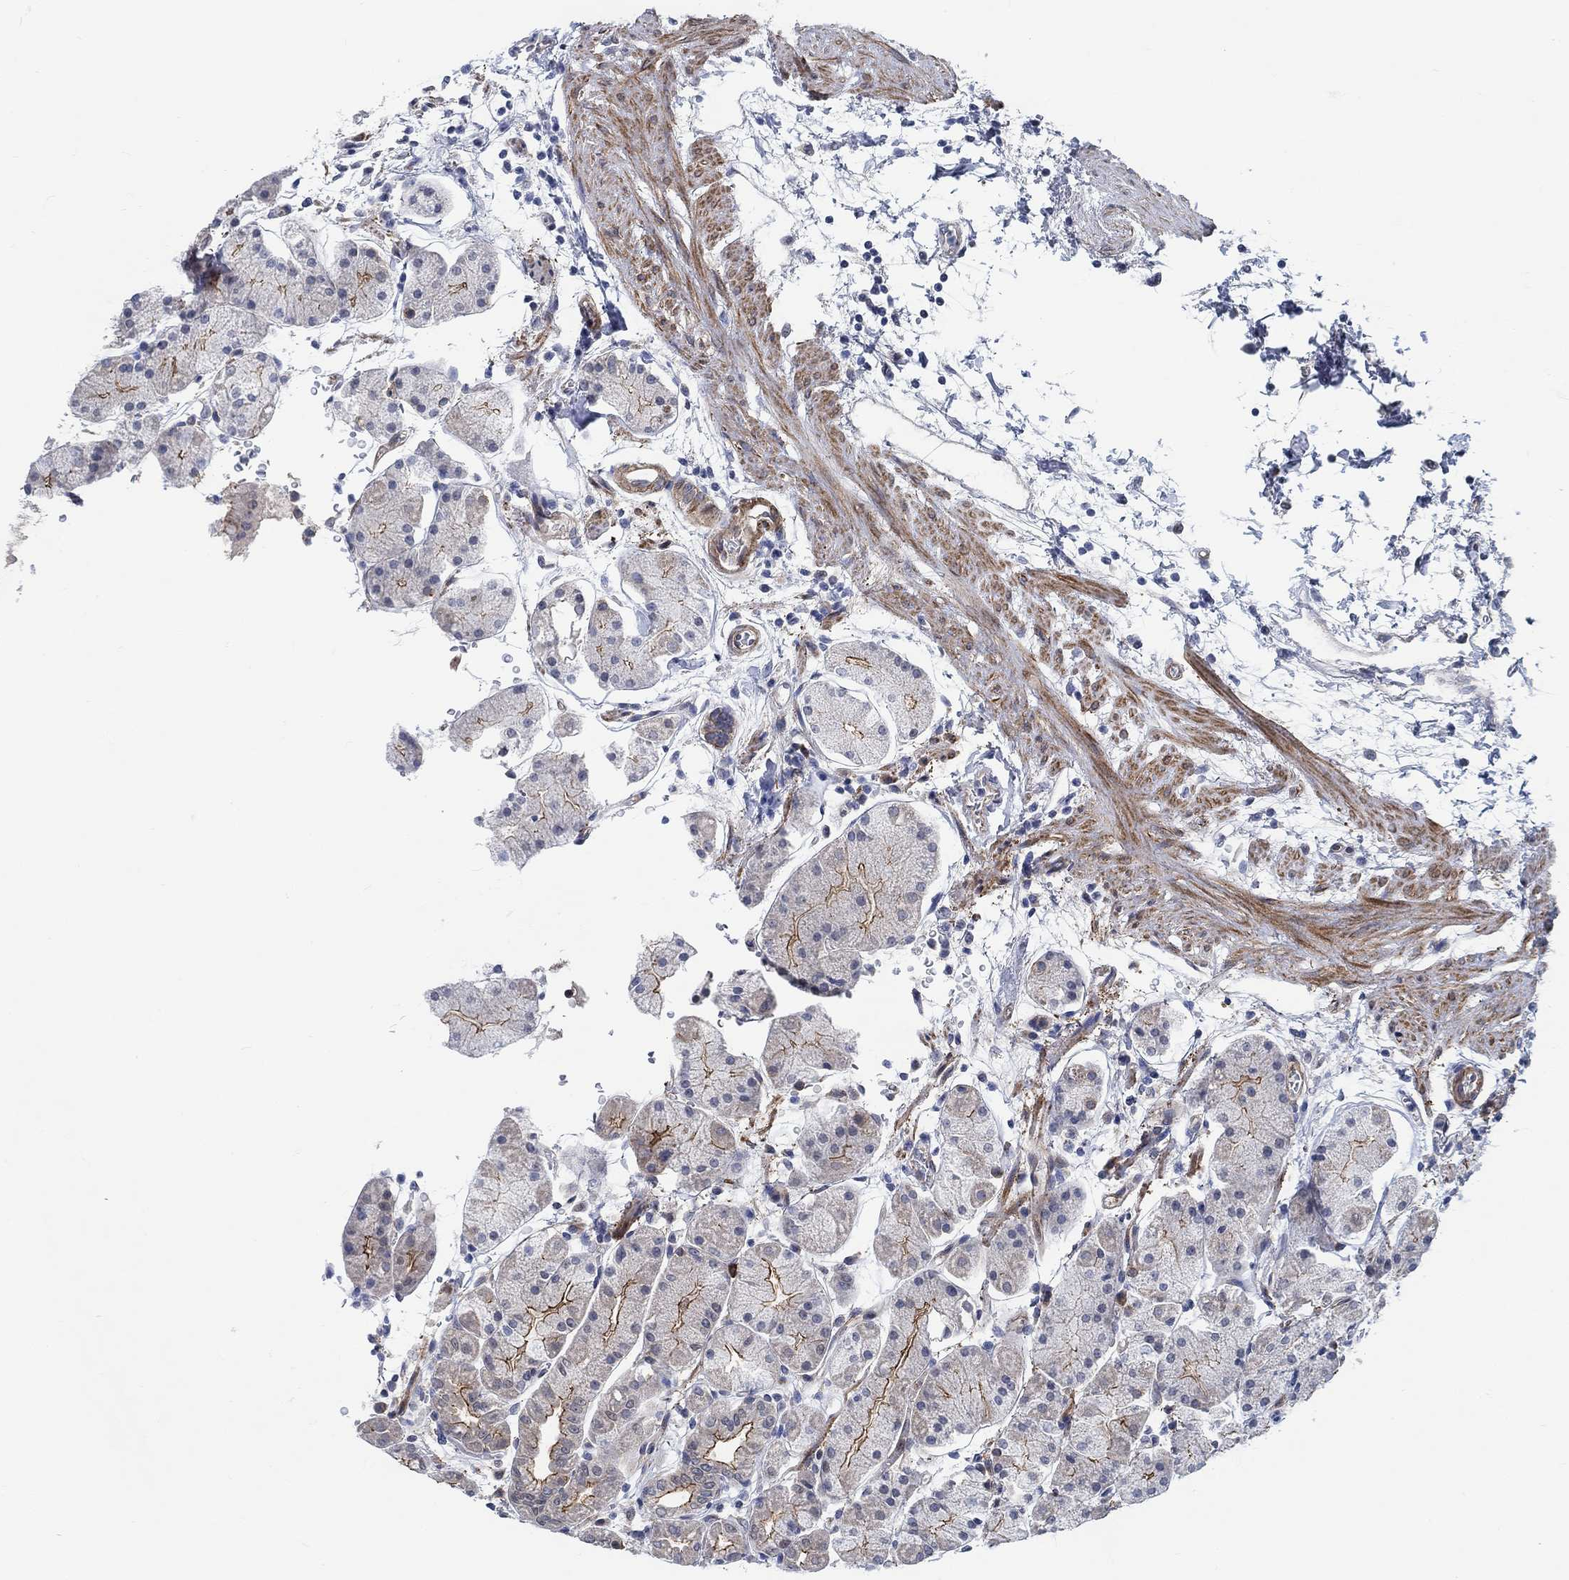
{"staining": {"intensity": "strong", "quantity": "25%-75%", "location": "cytoplasmic/membranous"}, "tissue": "stomach", "cell_type": "Glandular cells", "image_type": "normal", "snomed": [{"axis": "morphology", "description": "Normal tissue, NOS"}, {"axis": "topography", "description": "Stomach"}], "caption": "Protein expression analysis of normal human stomach reveals strong cytoplasmic/membranous positivity in approximately 25%-75% of glandular cells. (DAB IHC, brown staining for protein, blue staining for nuclei).", "gene": "KCNH8", "patient": {"sex": "male", "age": 54}}